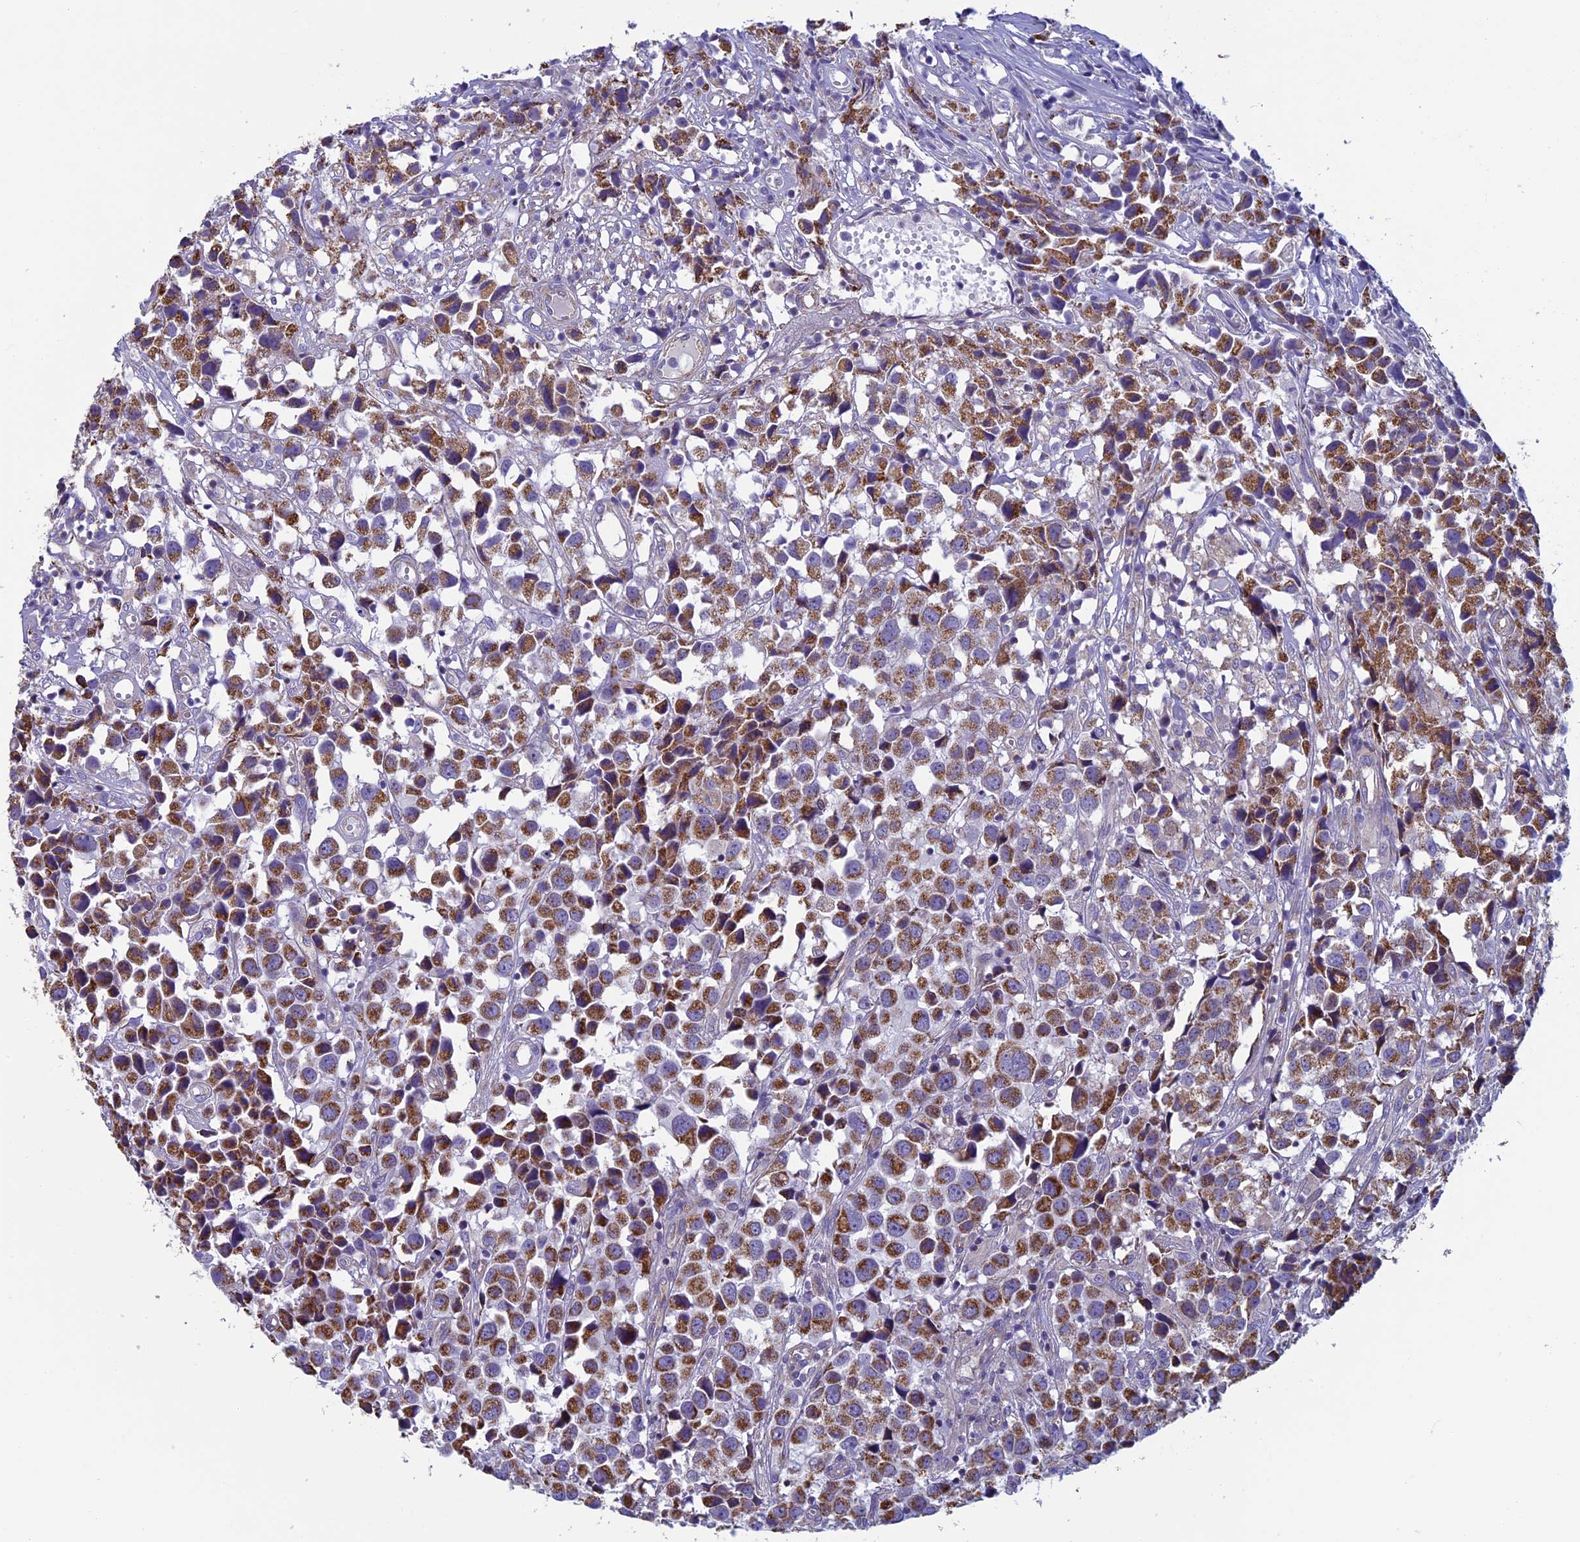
{"staining": {"intensity": "strong", "quantity": "25%-75%", "location": "cytoplasmic/membranous"}, "tissue": "urothelial cancer", "cell_type": "Tumor cells", "image_type": "cancer", "snomed": [{"axis": "morphology", "description": "Urothelial carcinoma, High grade"}, {"axis": "topography", "description": "Urinary bladder"}], "caption": "There is high levels of strong cytoplasmic/membranous staining in tumor cells of high-grade urothelial carcinoma, as demonstrated by immunohistochemical staining (brown color).", "gene": "MFSD12", "patient": {"sex": "female", "age": 75}}